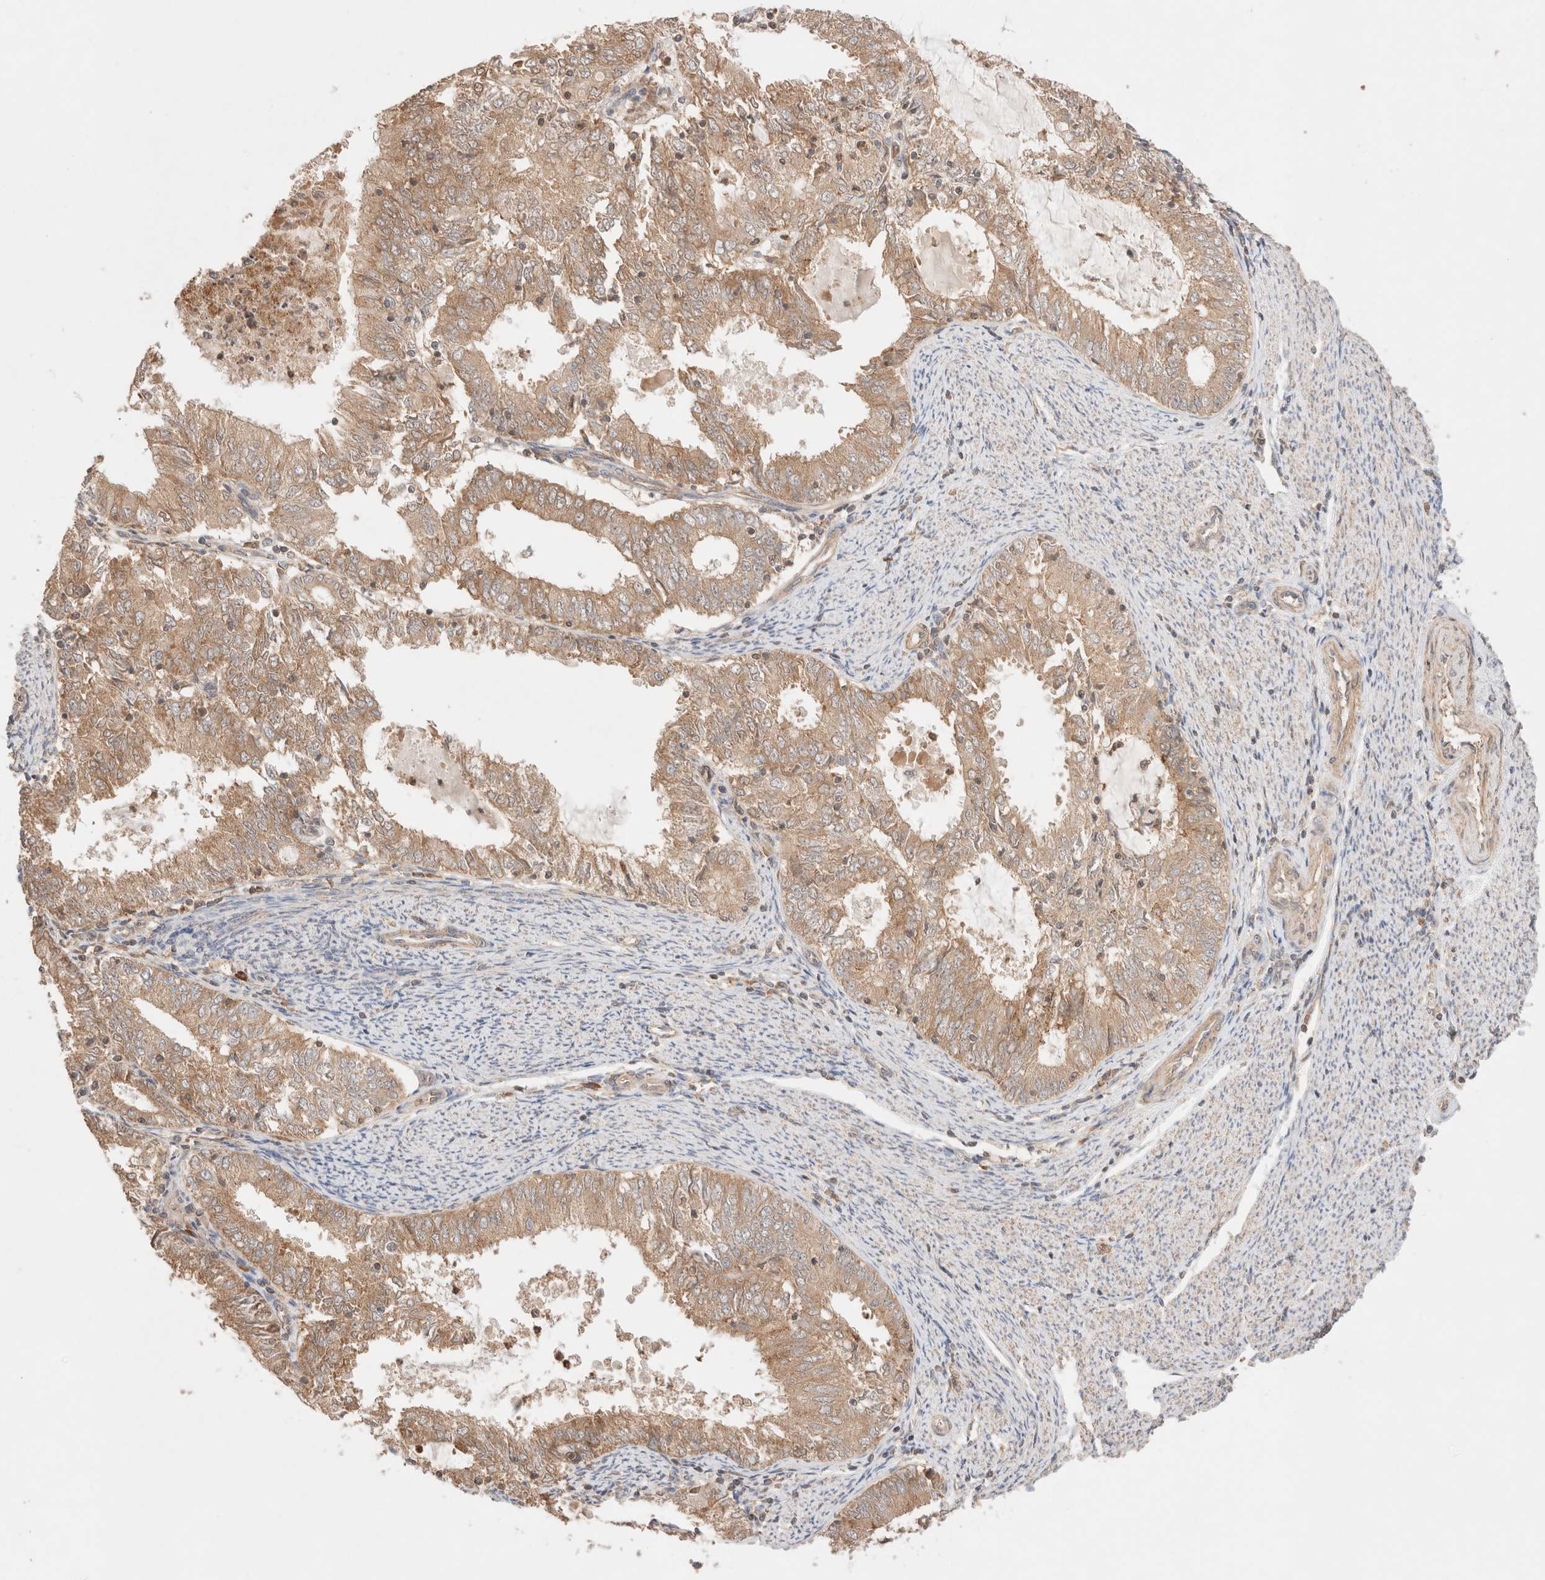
{"staining": {"intensity": "weak", "quantity": ">75%", "location": "cytoplasmic/membranous"}, "tissue": "endometrial cancer", "cell_type": "Tumor cells", "image_type": "cancer", "snomed": [{"axis": "morphology", "description": "Adenocarcinoma, NOS"}, {"axis": "topography", "description": "Endometrium"}], "caption": "Adenocarcinoma (endometrial) stained for a protein demonstrates weak cytoplasmic/membranous positivity in tumor cells.", "gene": "CARNMT1", "patient": {"sex": "female", "age": 57}}